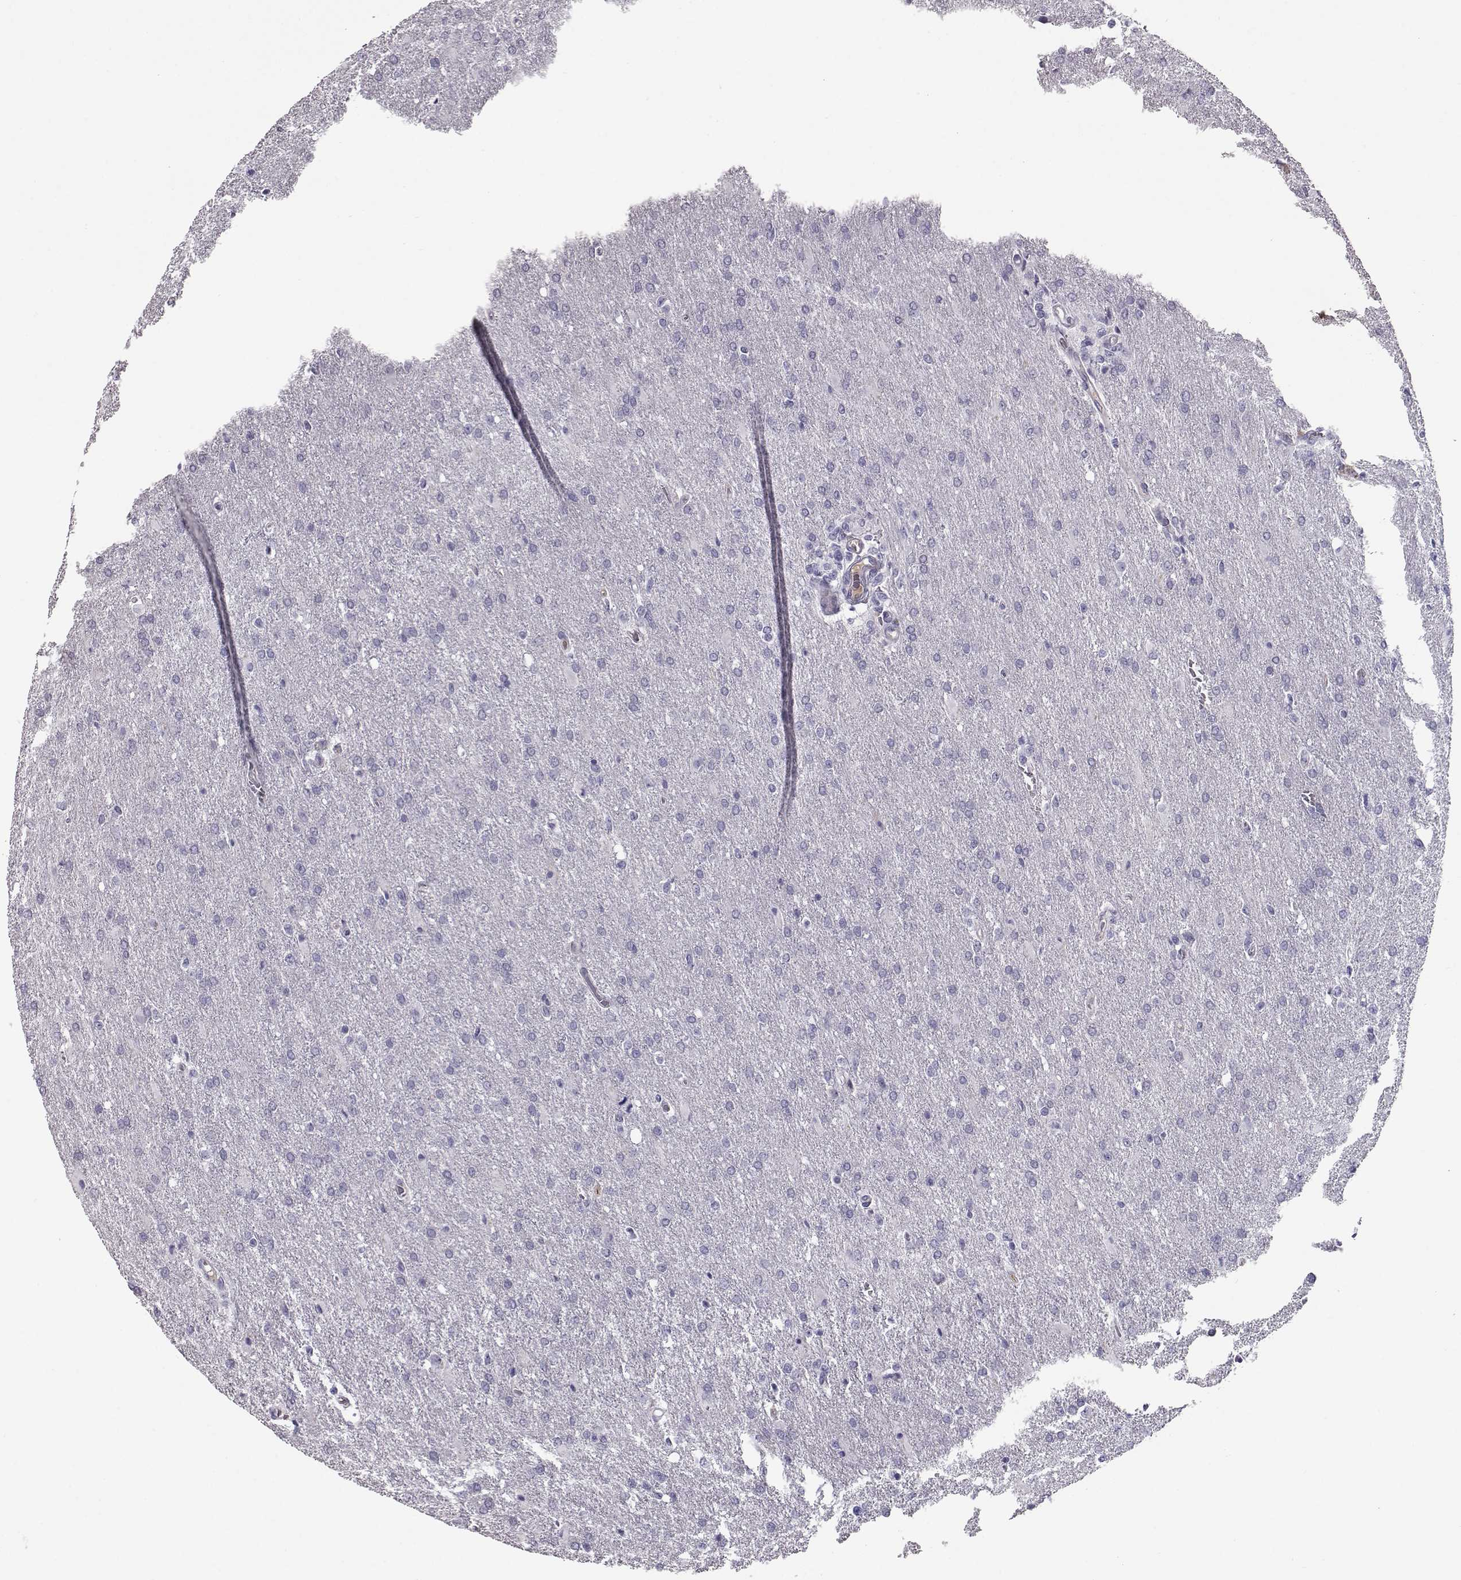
{"staining": {"intensity": "negative", "quantity": "none", "location": "none"}, "tissue": "glioma", "cell_type": "Tumor cells", "image_type": "cancer", "snomed": [{"axis": "morphology", "description": "Glioma, malignant, High grade"}, {"axis": "topography", "description": "Brain"}], "caption": "DAB (3,3'-diaminobenzidine) immunohistochemical staining of malignant glioma (high-grade) shows no significant expression in tumor cells.", "gene": "CCL19", "patient": {"sex": "male", "age": 68}}